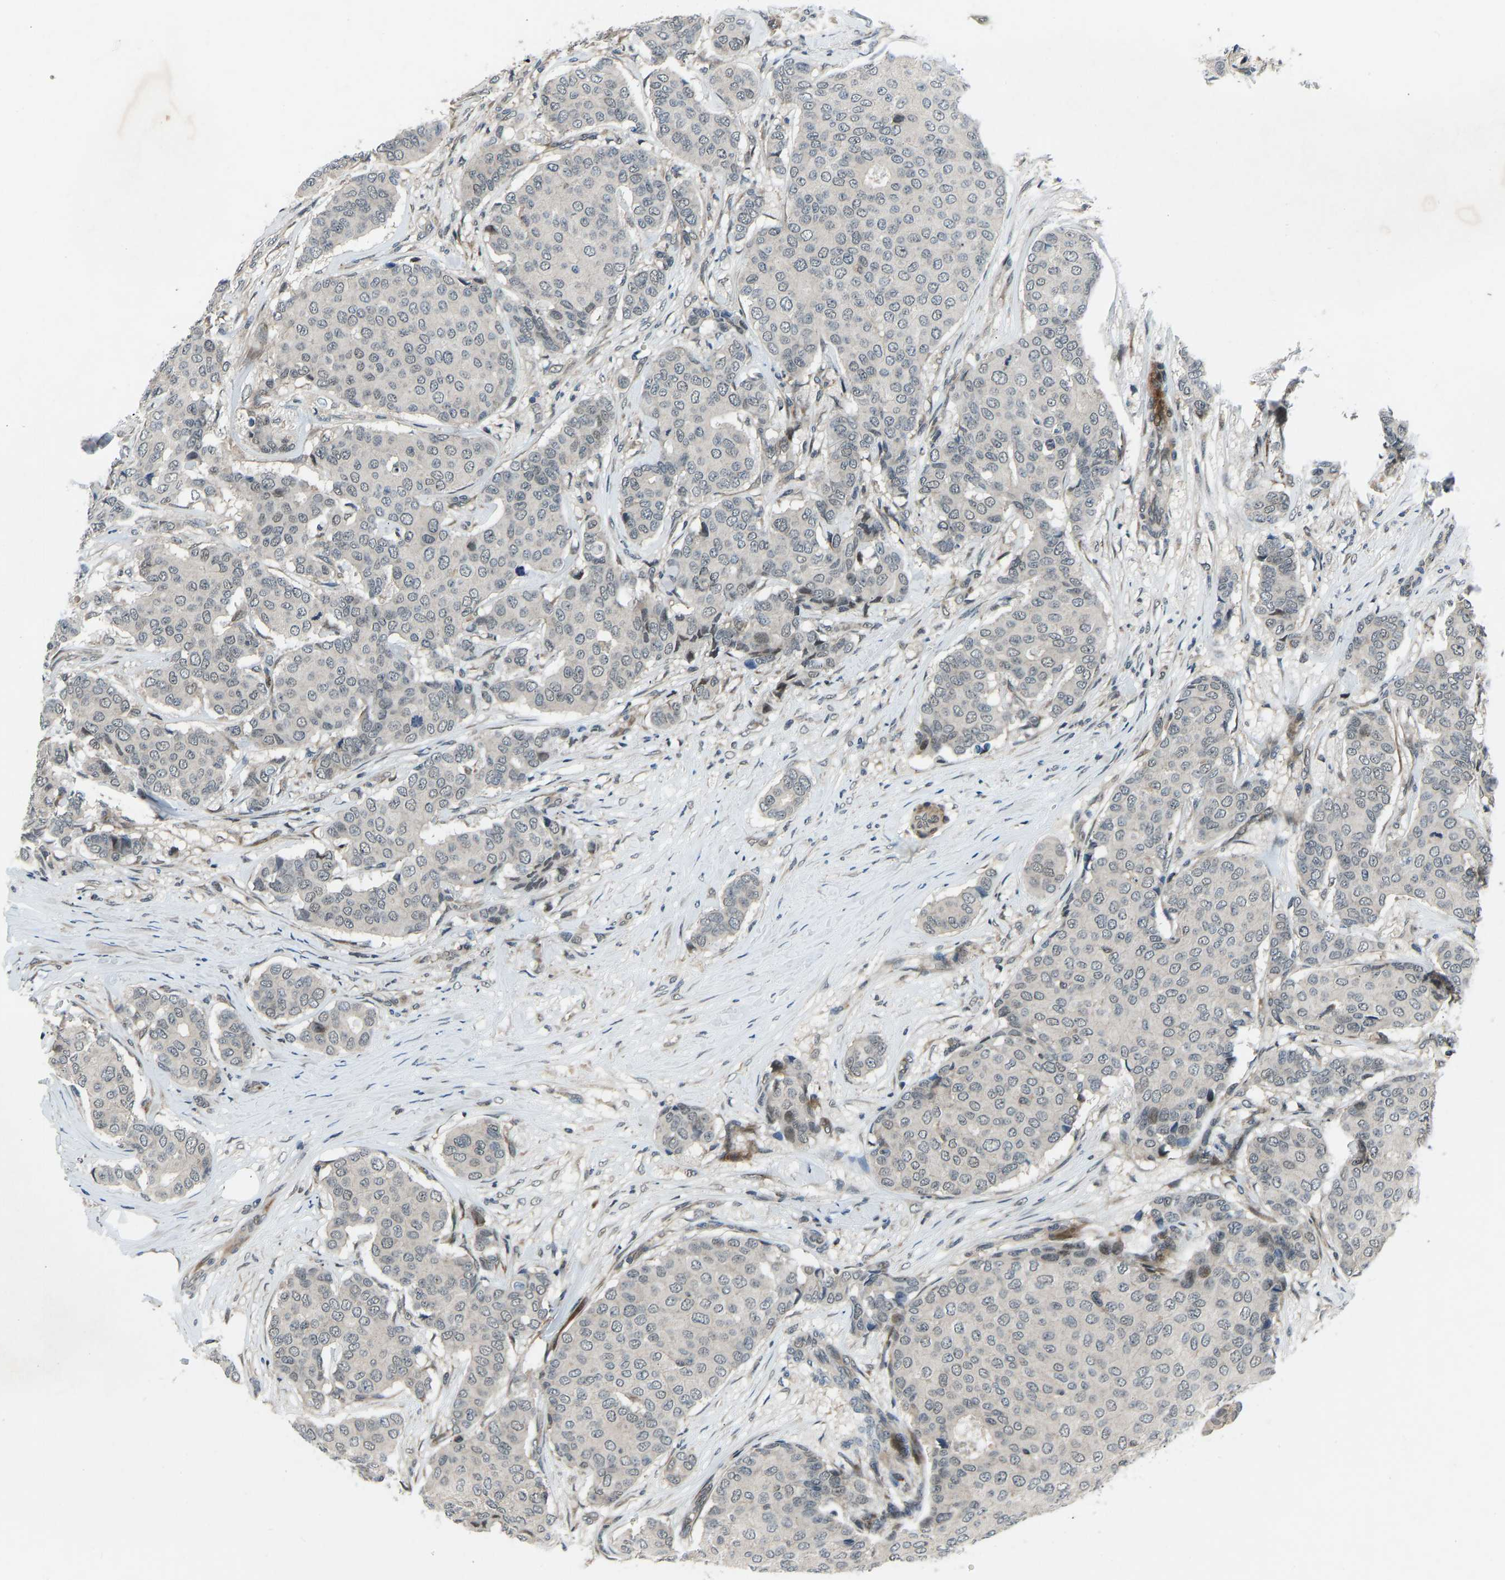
{"staining": {"intensity": "negative", "quantity": "none", "location": "none"}, "tissue": "breast cancer", "cell_type": "Tumor cells", "image_type": "cancer", "snomed": [{"axis": "morphology", "description": "Duct carcinoma"}, {"axis": "topography", "description": "Breast"}], "caption": "Intraductal carcinoma (breast) was stained to show a protein in brown. There is no significant expression in tumor cells. Nuclei are stained in blue.", "gene": "RLIM", "patient": {"sex": "female", "age": 75}}